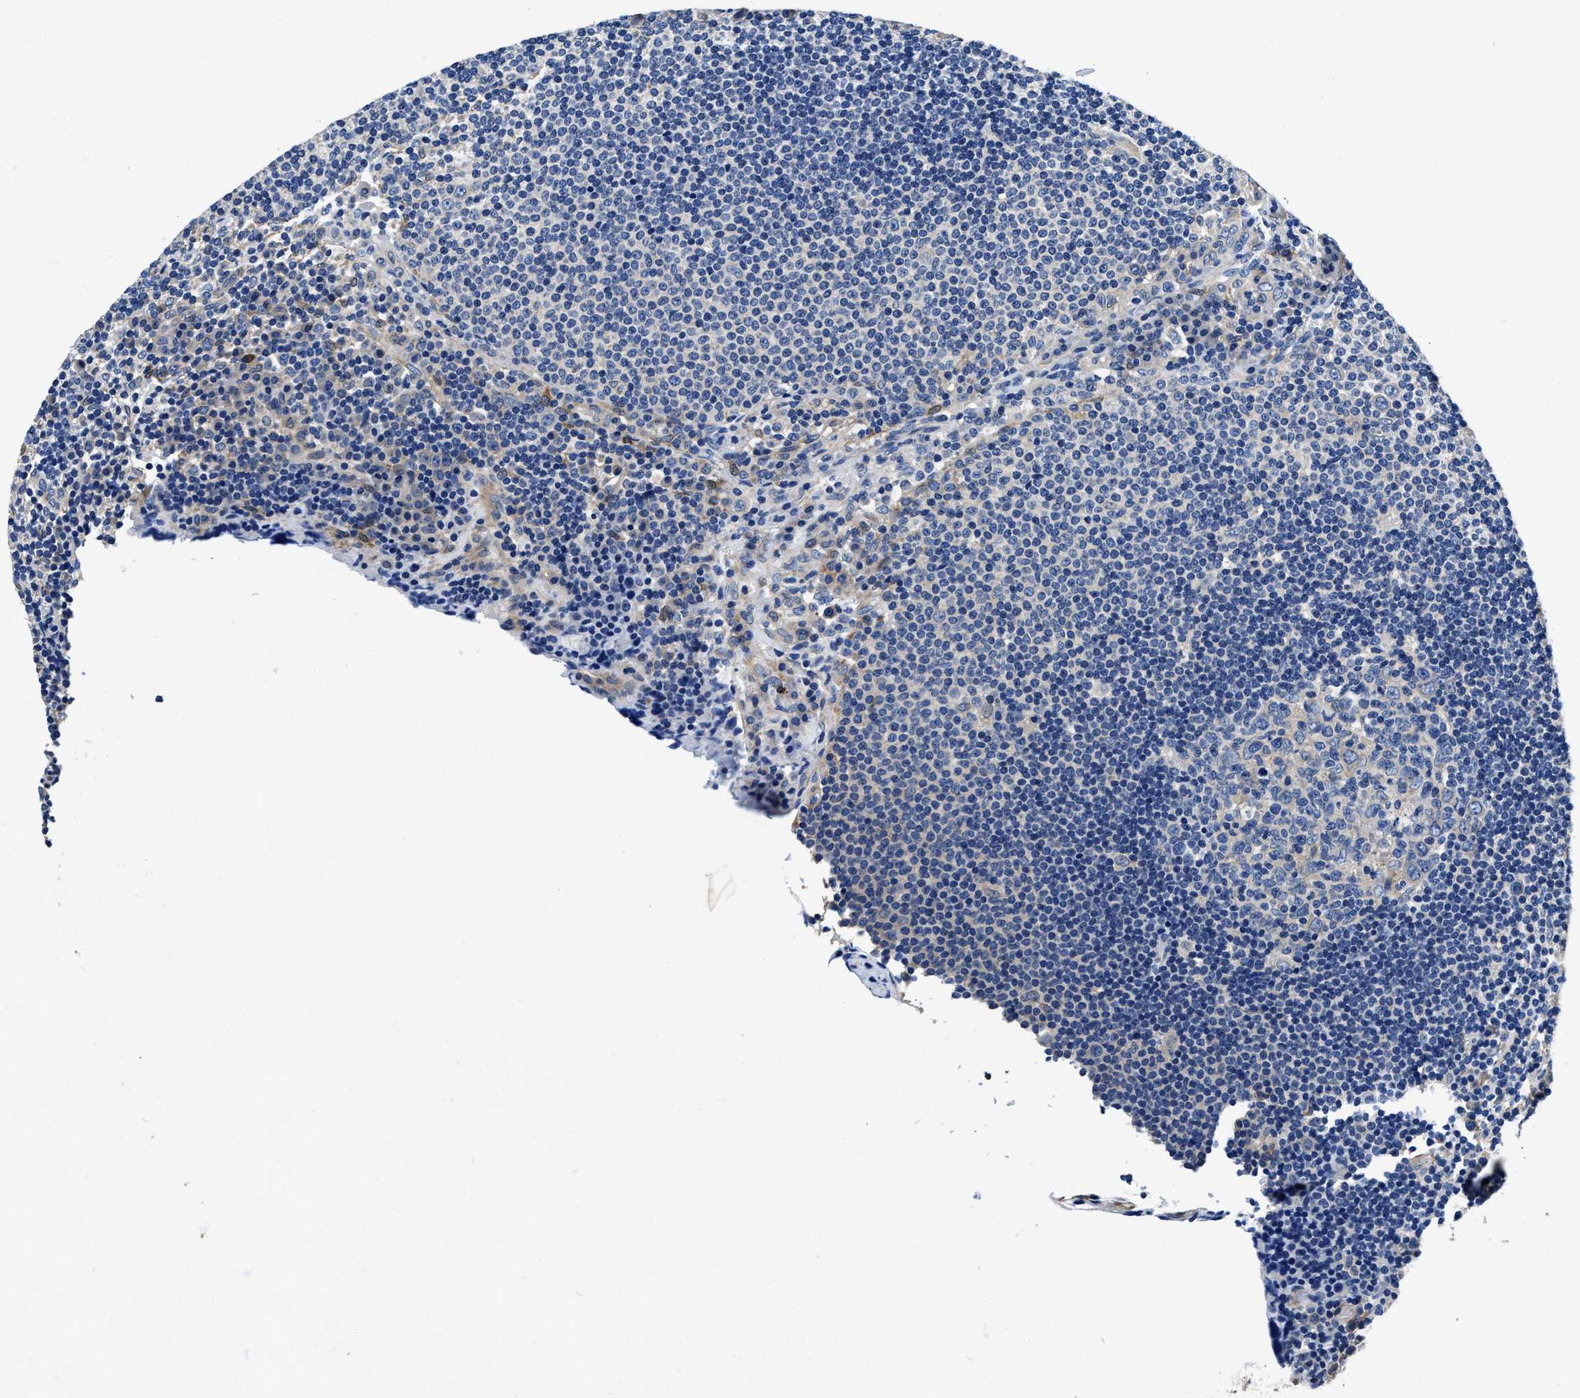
{"staining": {"intensity": "negative", "quantity": "none", "location": "none"}, "tissue": "lymph node", "cell_type": "Germinal center cells", "image_type": "normal", "snomed": [{"axis": "morphology", "description": "Normal tissue, NOS"}, {"axis": "topography", "description": "Lymph node"}], "caption": "Immunohistochemistry micrograph of benign lymph node stained for a protein (brown), which reveals no expression in germinal center cells. (Immunohistochemistry, brightfield microscopy, high magnification).", "gene": "NEU1", "patient": {"sex": "female", "age": 53}}